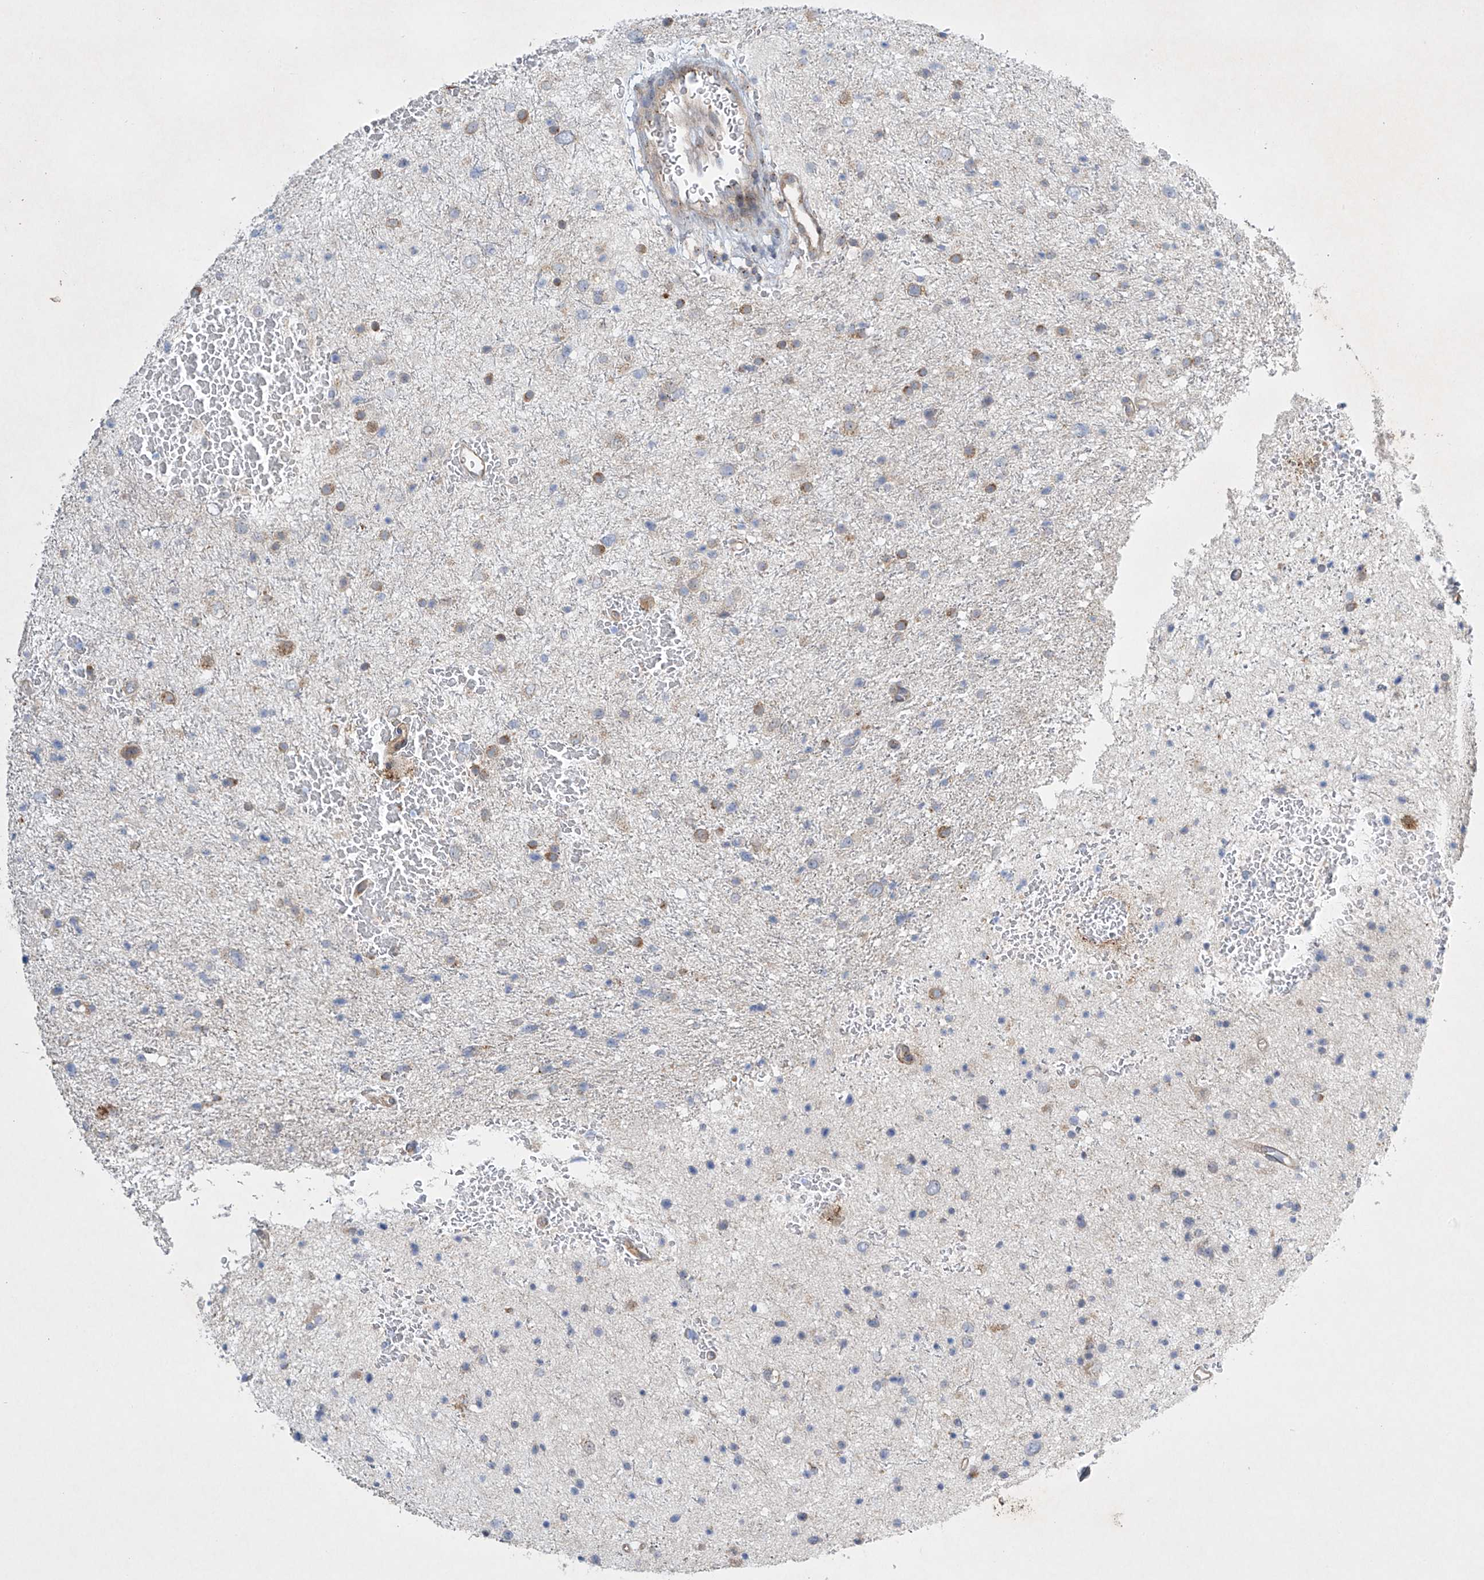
{"staining": {"intensity": "moderate", "quantity": "<25%", "location": "cytoplasmic/membranous"}, "tissue": "glioma", "cell_type": "Tumor cells", "image_type": "cancer", "snomed": [{"axis": "morphology", "description": "Glioma, malignant, Low grade"}, {"axis": "topography", "description": "Brain"}], "caption": "Glioma stained for a protein exhibits moderate cytoplasmic/membranous positivity in tumor cells.", "gene": "TJAP1", "patient": {"sex": "female", "age": 37}}